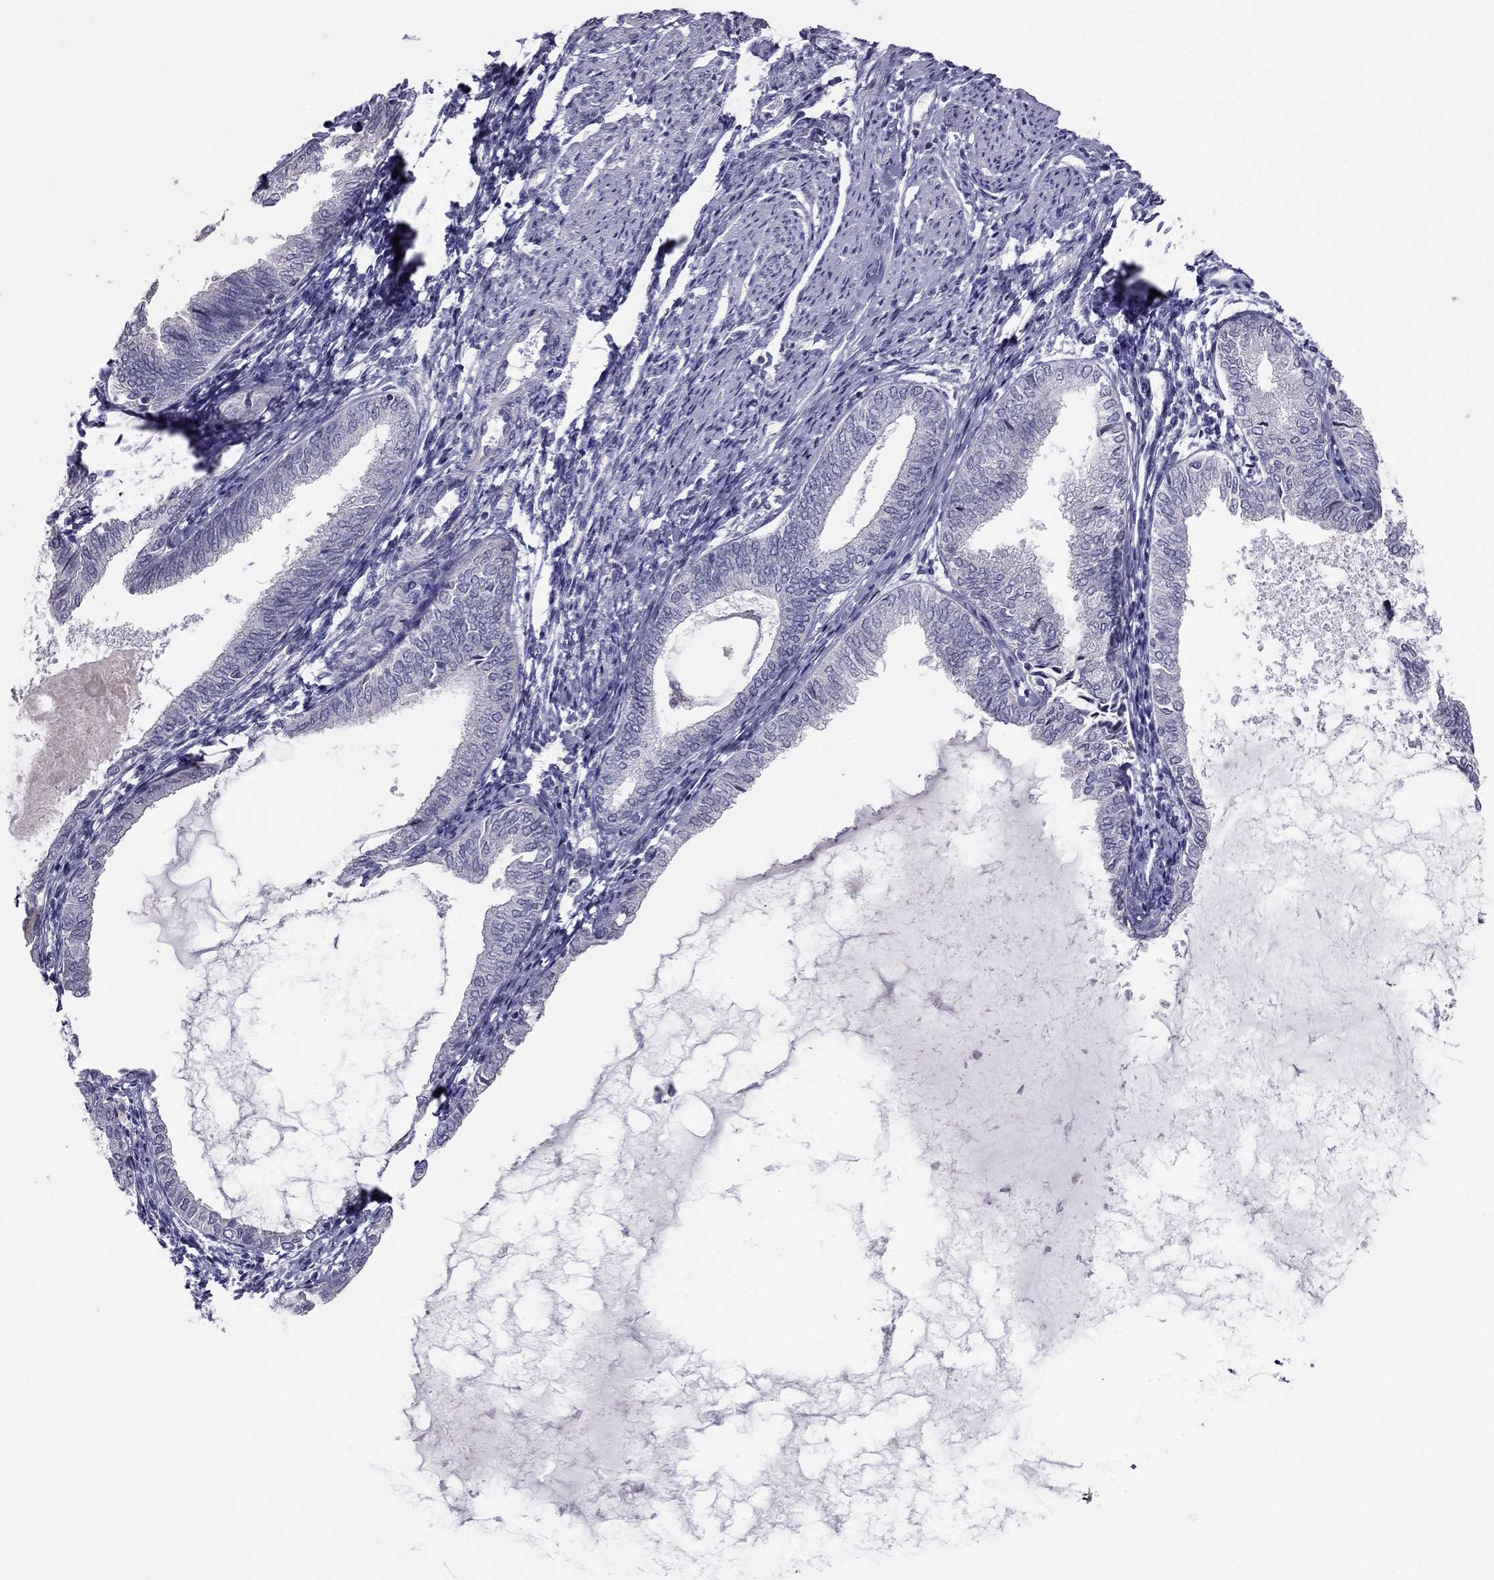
{"staining": {"intensity": "negative", "quantity": "none", "location": "none"}, "tissue": "endometrial cancer", "cell_type": "Tumor cells", "image_type": "cancer", "snomed": [{"axis": "morphology", "description": "Adenocarcinoma, NOS"}, {"axis": "topography", "description": "Endometrium"}], "caption": "Tumor cells are negative for protein expression in human endometrial cancer. (Brightfield microscopy of DAB immunohistochemistry (IHC) at high magnification).", "gene": "RGS8", "patient": {"sex": "female", "age": 68}}